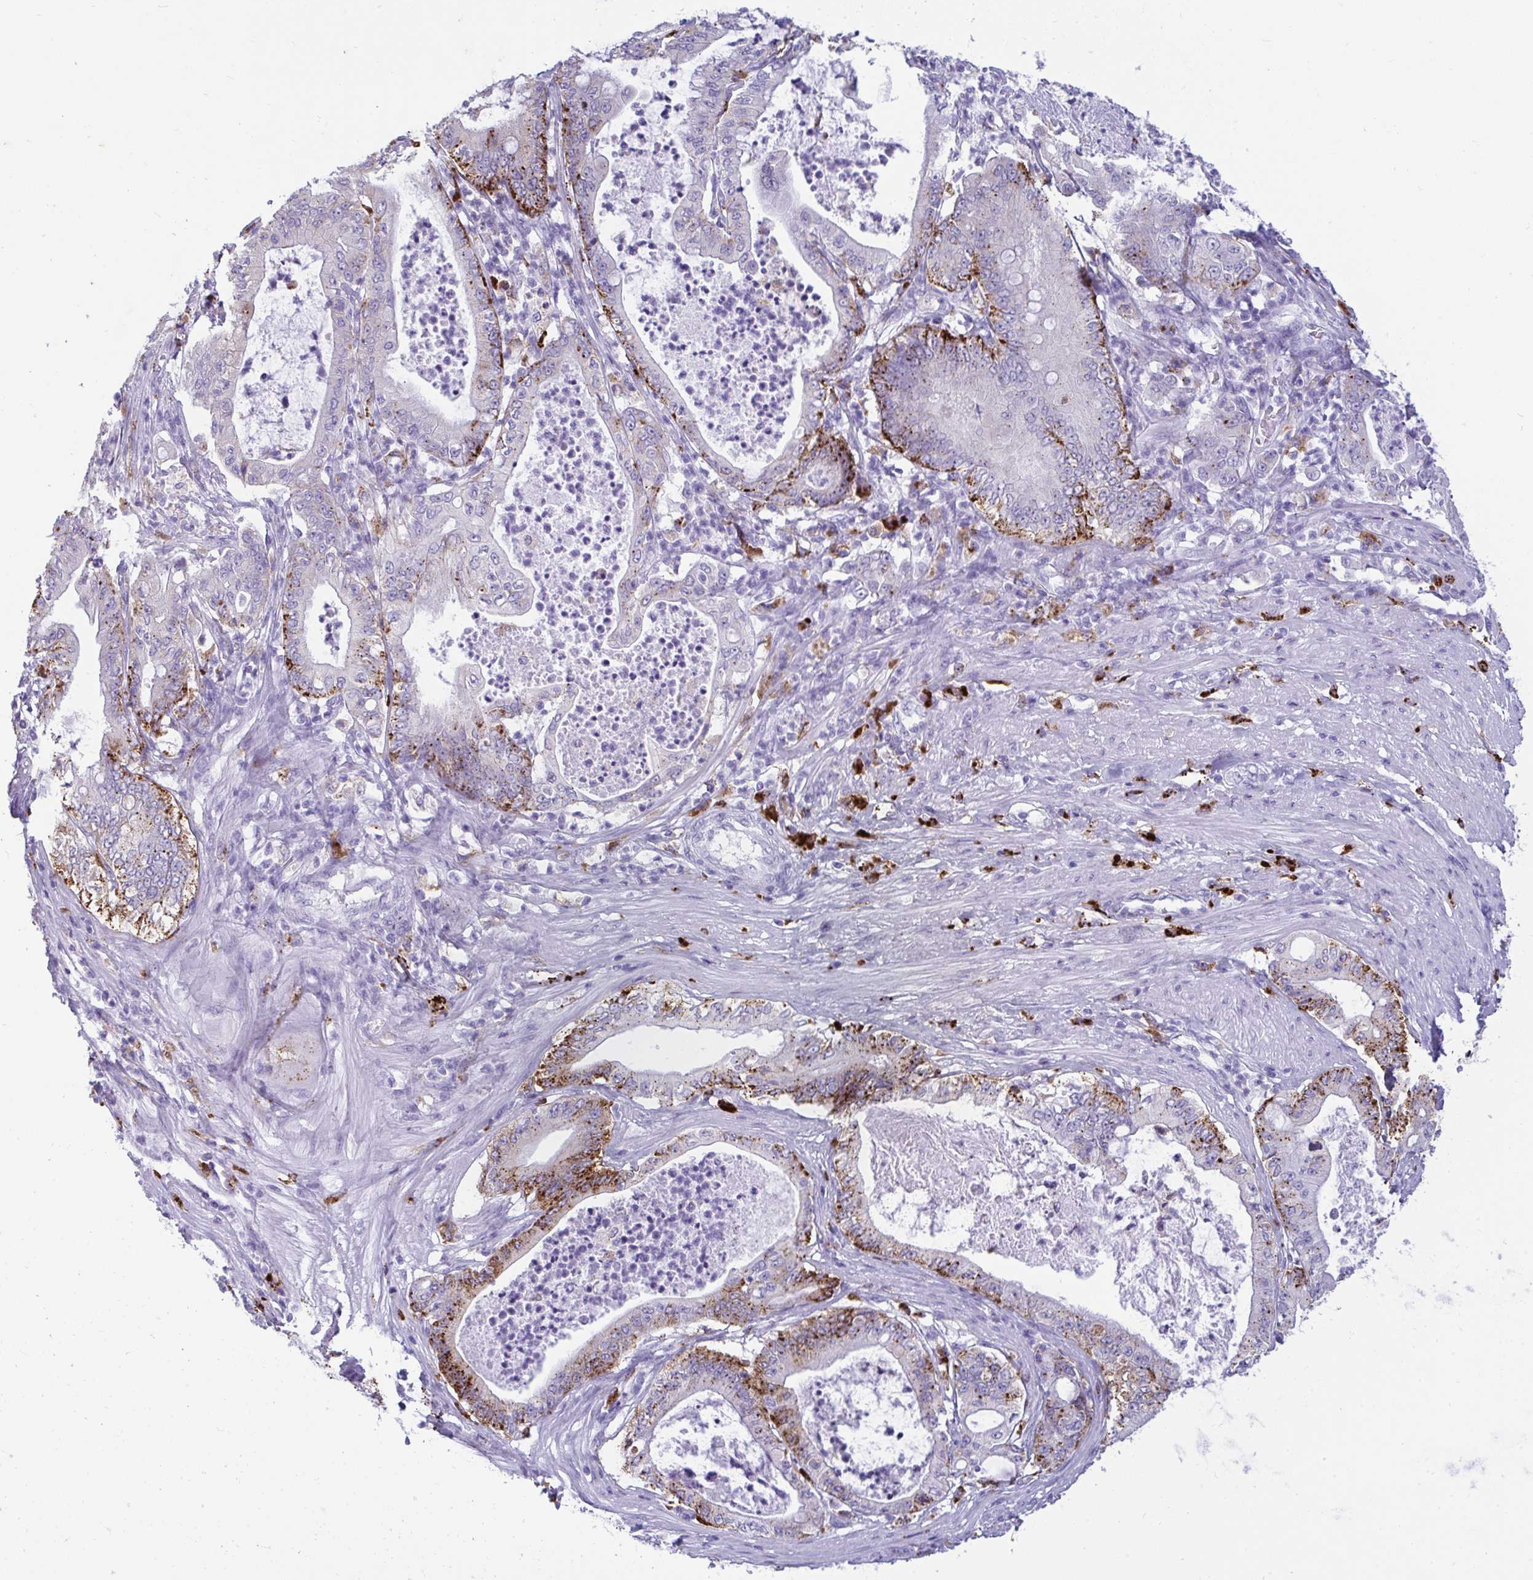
{"staining": {"intensity": "strong", "quantity": "25%-75%", "location": "cytoplasmic/membranous"}, "tissue": "pancreatic cancer", "cell_type": "Tumor cells", "image_type": "cancer", "snomed": [{"axis": "morphology", "description": "Adenocarcinoma, NOS"}, {"axis": "topography", "description": "Pancreas"}], "caption": "Adenocarcinoma (pancreatic) stained with immunohistochemistry (IHC) shows strong cytoplasmic/membranous positivity in approximately 25%-75% of tumor cells.", "gene": "CPVL", "patient": {"sex": "male", "age": 71}}